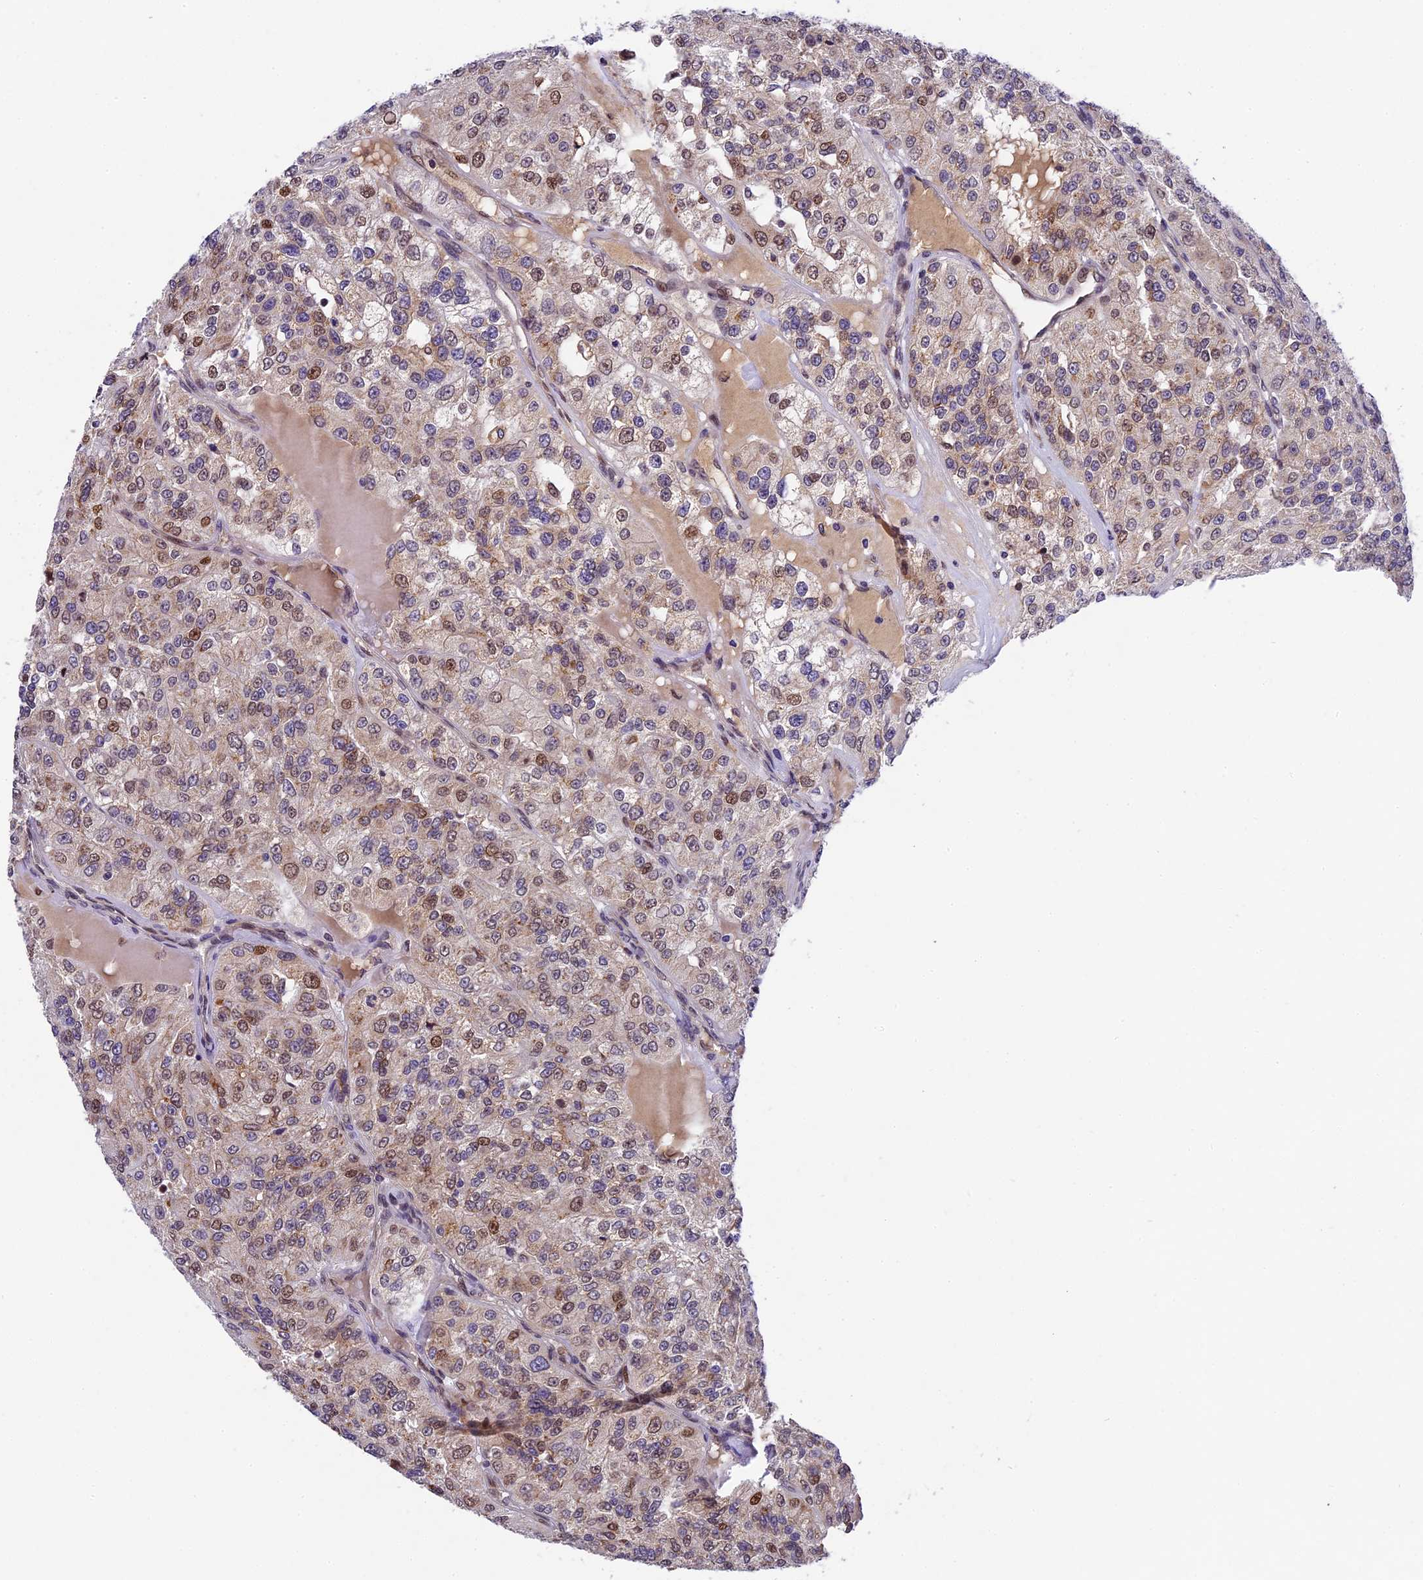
{"staining": {"intensity": "moderate", "quantity": "25%-75%", "location": "nuclear"}, "tissue": "renal cancer", "cell_type": "Tumor cells", "image_type": "cancer", "snomed": [{"axis": "morphology", "description": "Adenocarcinoma, NOS"}, {"axis": "topography", "description": "Kidney"}], "caption": "Moderate nuclear protein staining is seen in approximately 25%-75% of tumor cells in renal cancer.", "gene": "CCSER1", "patient": {"sex": "female", "age": 63}}